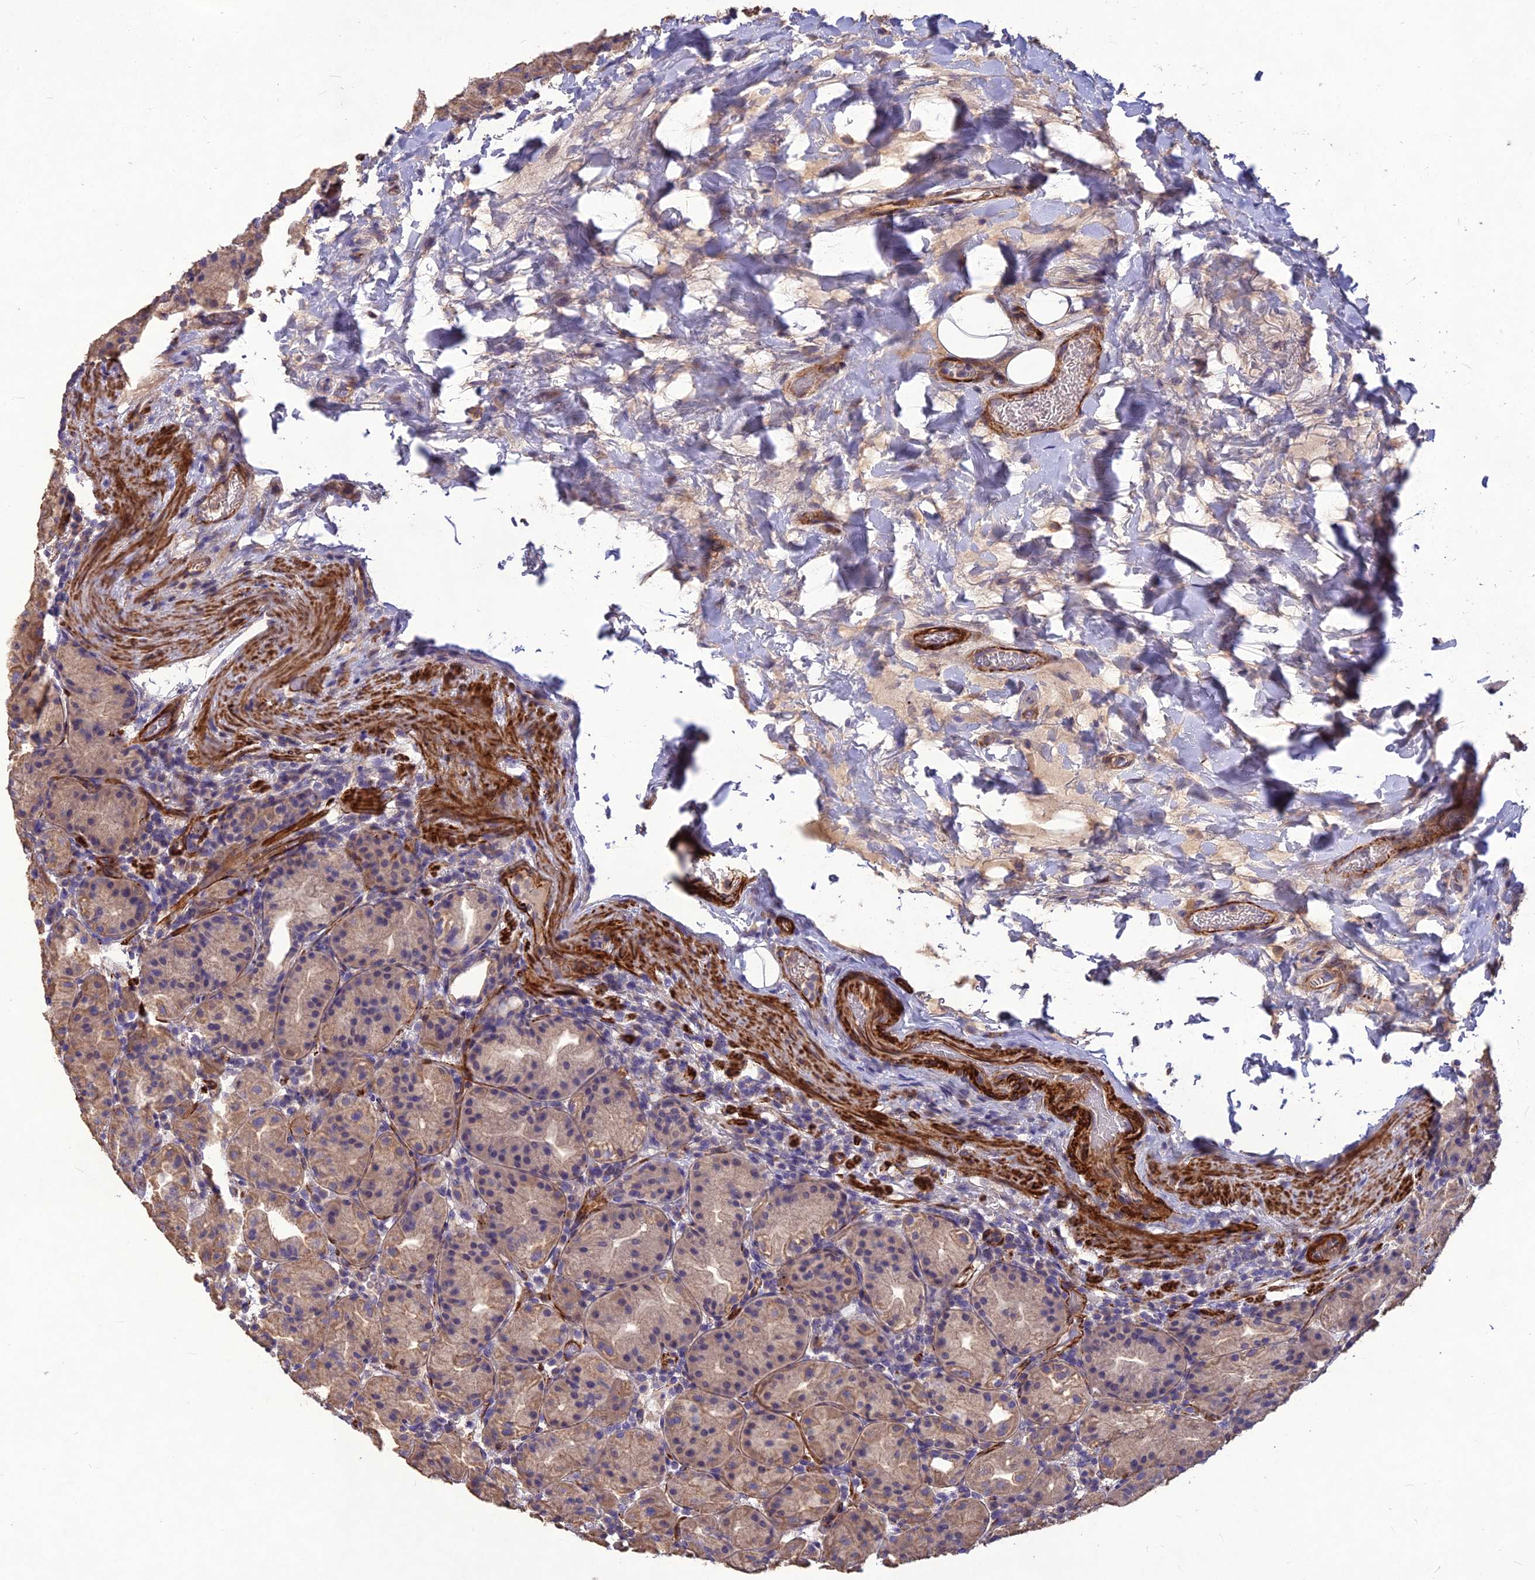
{"staining": {"intensity": "moderate", "quantity": "<25%", "location": "cytoplasmic/membranous,nuclear"}, "tissue": "stomach", "cell_type": "Glandular cells", "image_type": "normal", "snomed": [{"axis": "morphology", "description": "Normal tissue, NOS"}, {"axis": "topography", "description": "Stomach"}], "caption": "Moderate cytoplasmic/membranous,nuclear staining is present in about <25% of glandular cells in normal stomach.", "gene": "CLUH", "patient": {"sex": "female", "age": 79}}